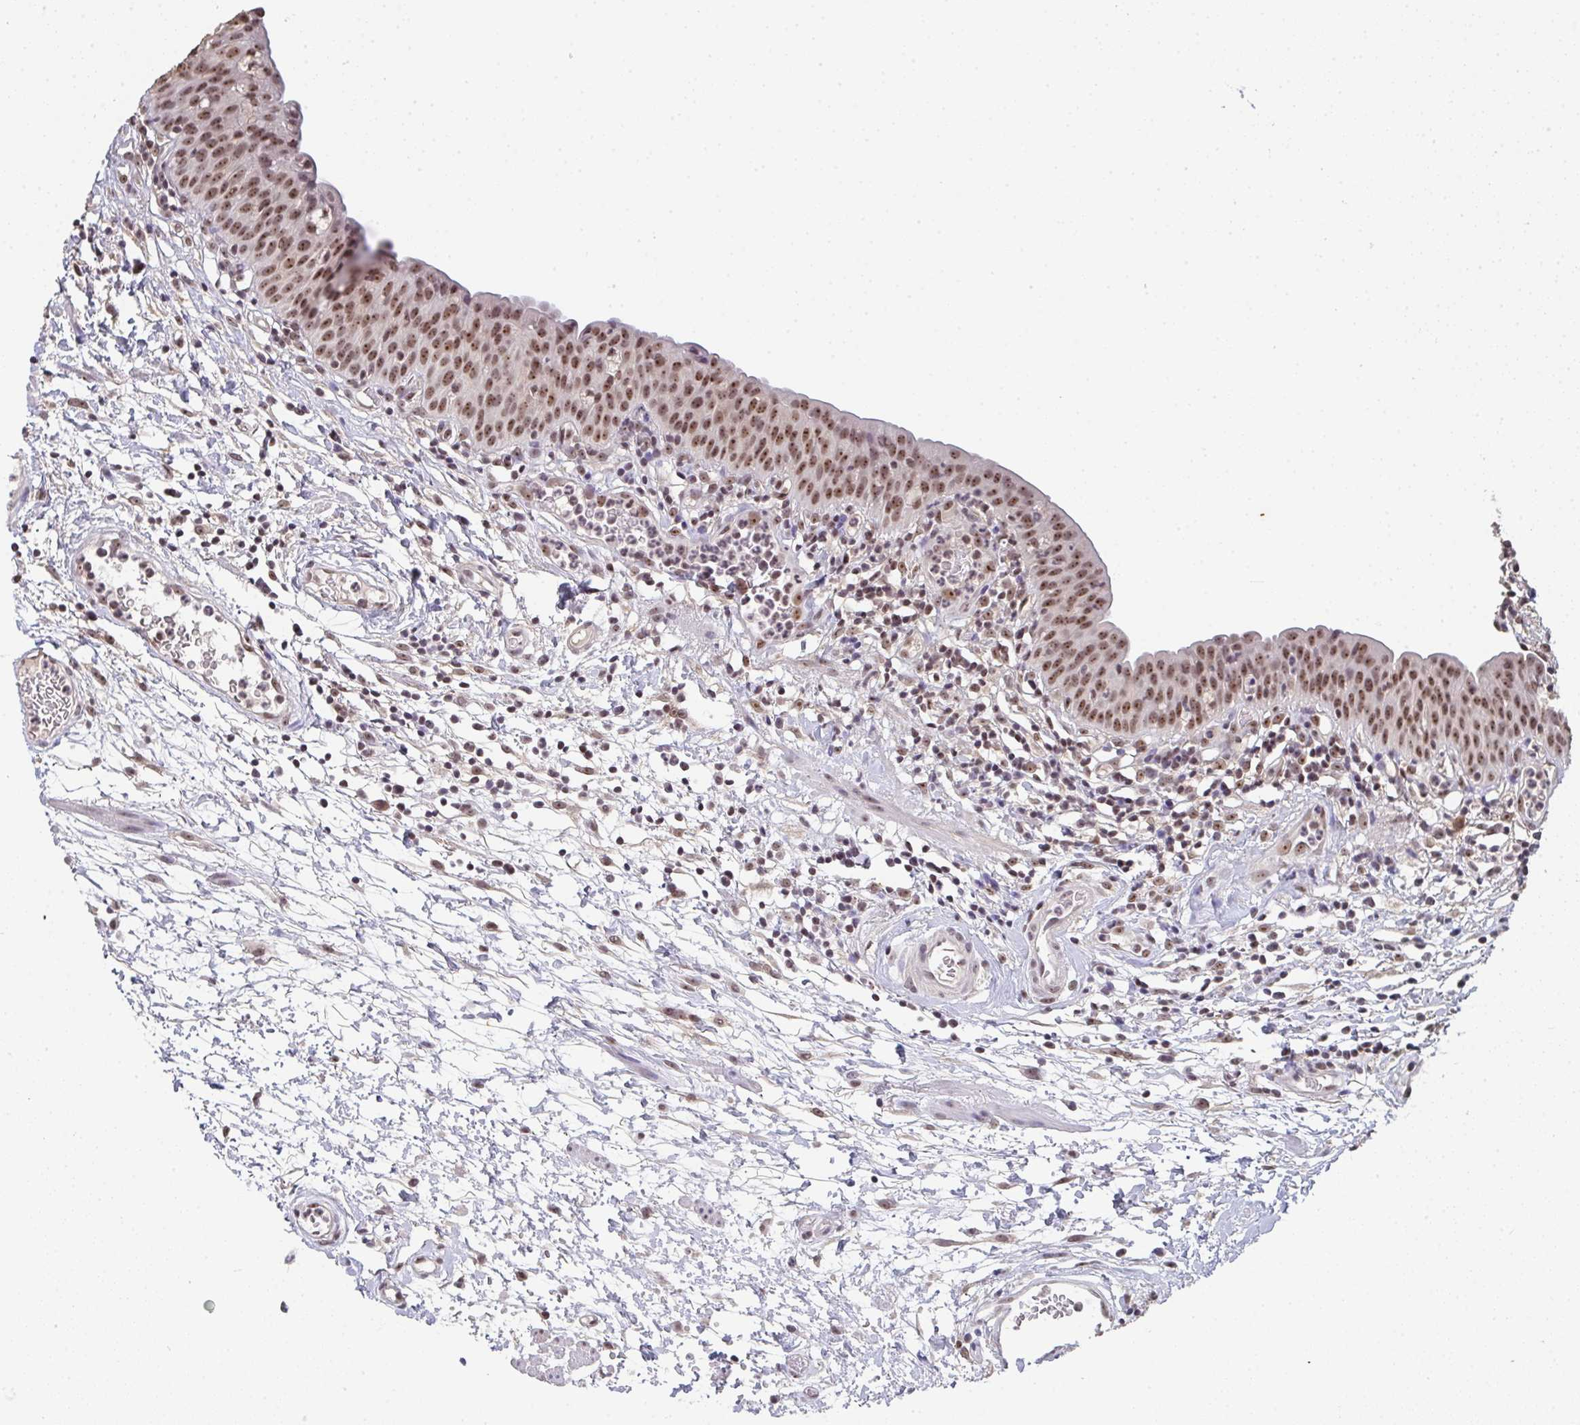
{"staining": {"intensity": "moderate", "quantity": "25%-75%", "location": "nuclear"}, "tissue": "urinary bladder", "cell_type": "Urothelial cells", "image_type": "normal", "snomed": [{"axis": "morphology", "description": "Normal tissue, NOS"}, {"axis": "morphology", "description": "Inflammation, NOS"}, {"axis": "topography", "description": "Urinary bladder"}], "caption": "A brown stain highlights moderate nuclear staining of a protein in urothelial cells of unremarkable human urinary bladder. Nuclei are stained in blue.", "gene": "DKC1", "patient": {"sex": "male", "age": 57}}